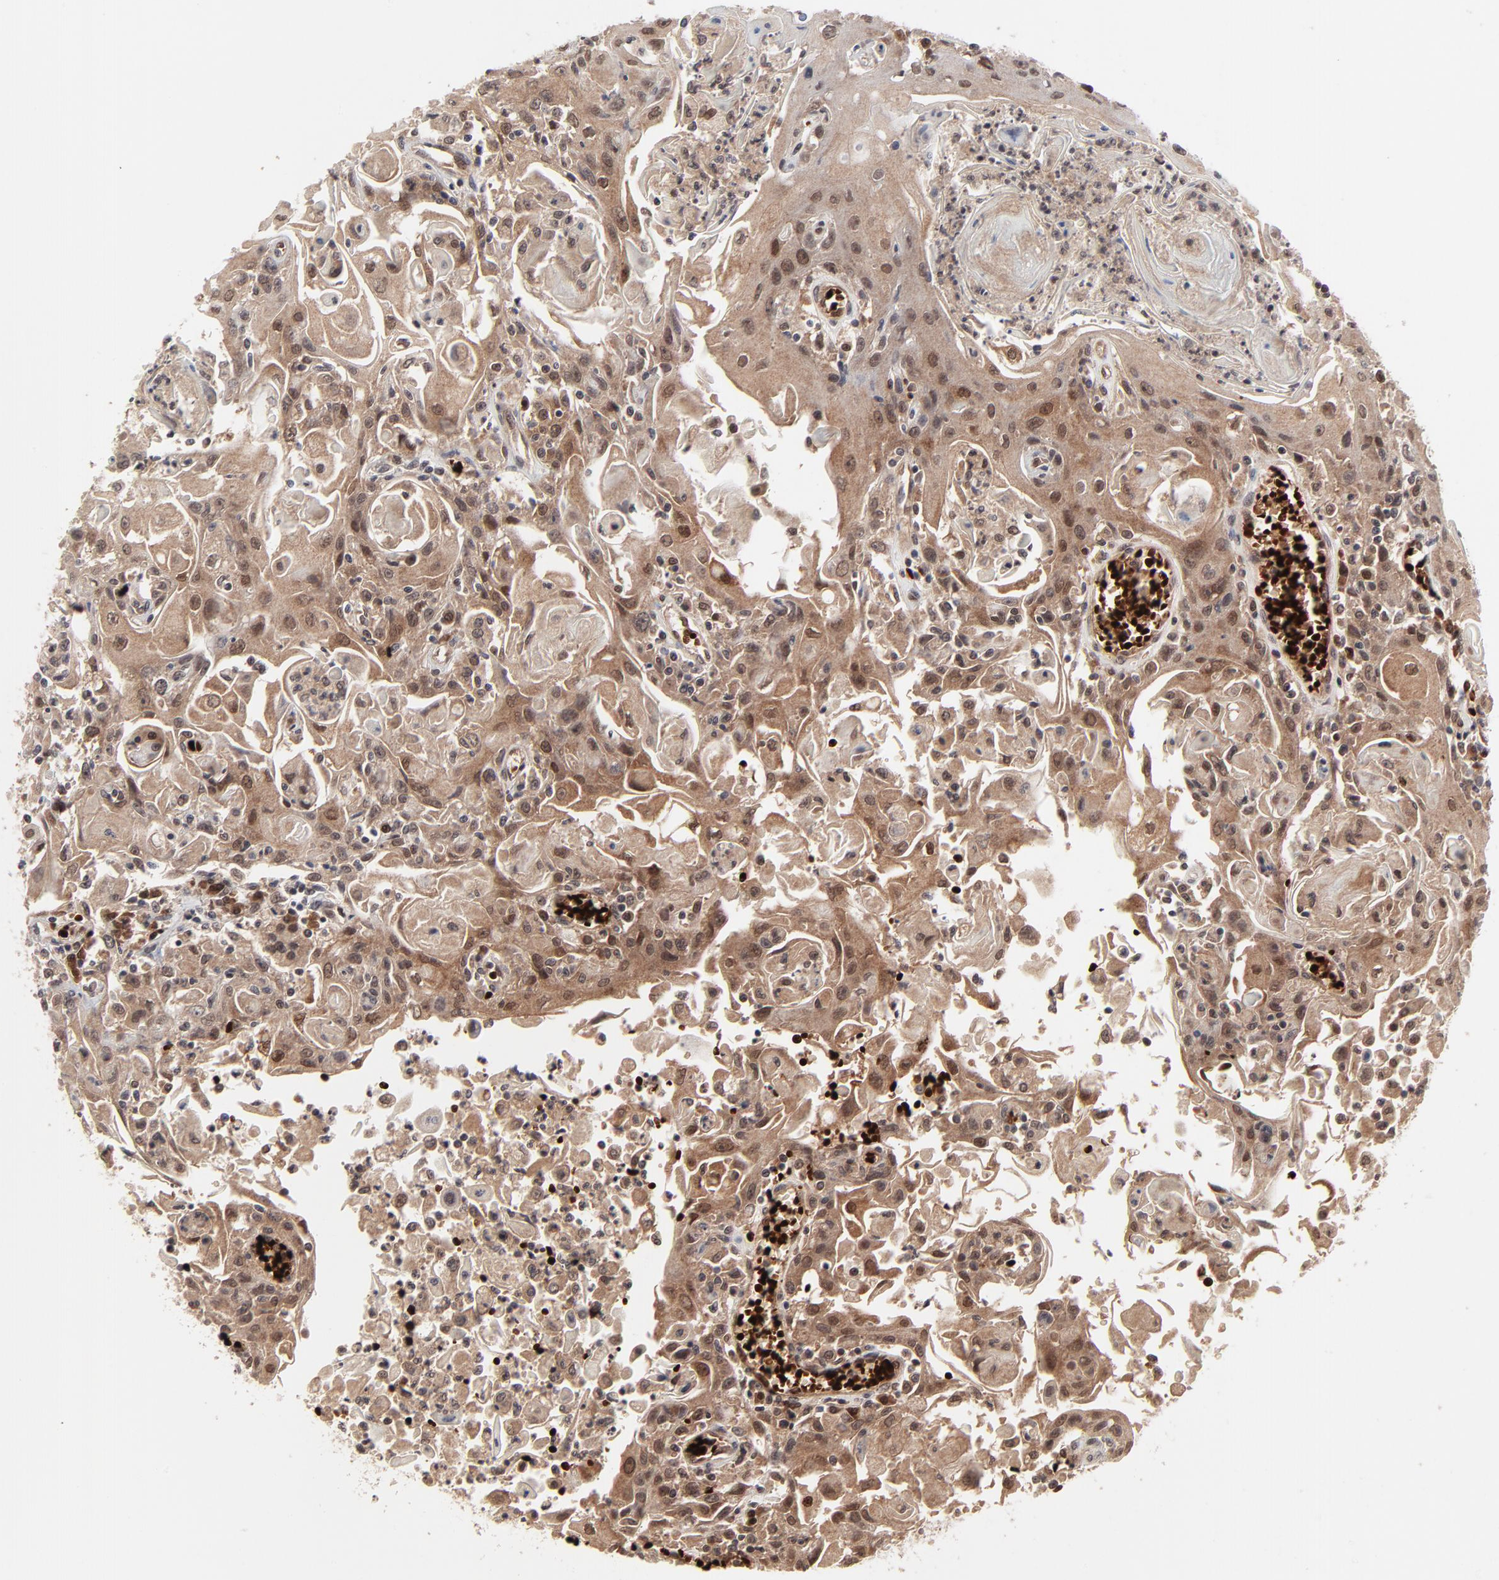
{"staining": {"intensity": "moderate", "quantity": ">75%", "location": "cytoplasmic/membranous,nuclear"}, "tissue": "head and neck cancer", "cell_type": "Tumor cells", "image_type": "cancer", "snomed": [{"axis": "morphology", "description": "Squamous cell carcinoma, NOS"}, {"axis": "topography", "description": "Oral tissue"}, {"axis": "topography", "description": "Head-Neck"}], "caption": "Immunohistochemistry (IHC) image of squamous cell carcinoma (head and neck) stained for a protein (brown), which exhibits medium levels of moderate cytoplasmic/membranous and nuclear expression in approximately >75% of tumor cells.", "gene": "CASP10", "patient": {"sex": "female", "age": 76}}